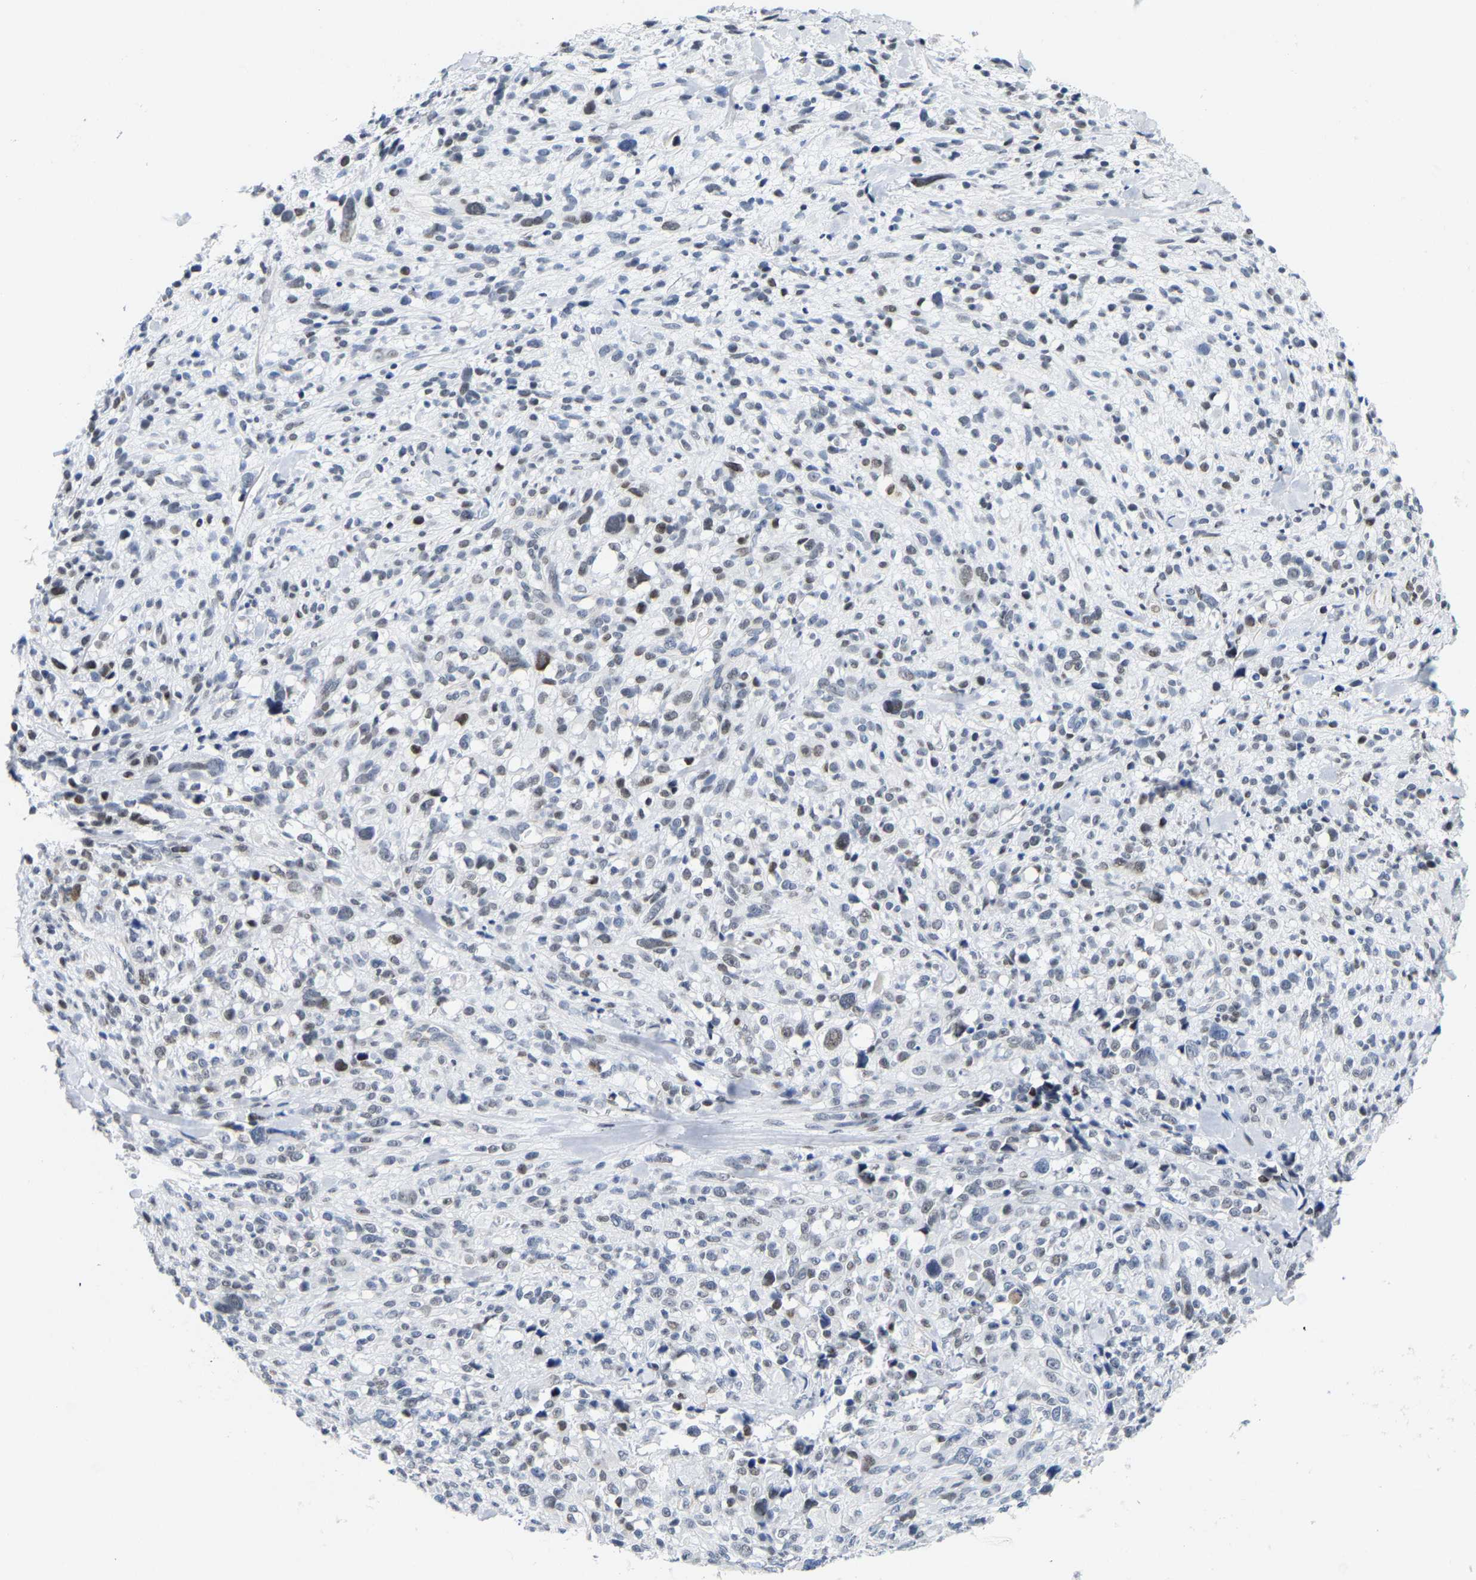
{"staining": {"intensity": "weak", "quantity": "25%-75%", "location": "nuclear"}, "tissue": "melanoma", "cell_type": "Tumor cells", "image_type": "cancer", "snomed": [{"axis": "morphology", "description": "Malignant melanoma, NOS"}, {"axis": "topography", "description": "Skin"}], "caption": "IHC (DAB) staining of human melanoma reveals weak nuclear protein staining in approximately 25%-75% of tumor cells.", "gene": "FAM180A", "patient": {"sex": "female", "age": 55}}